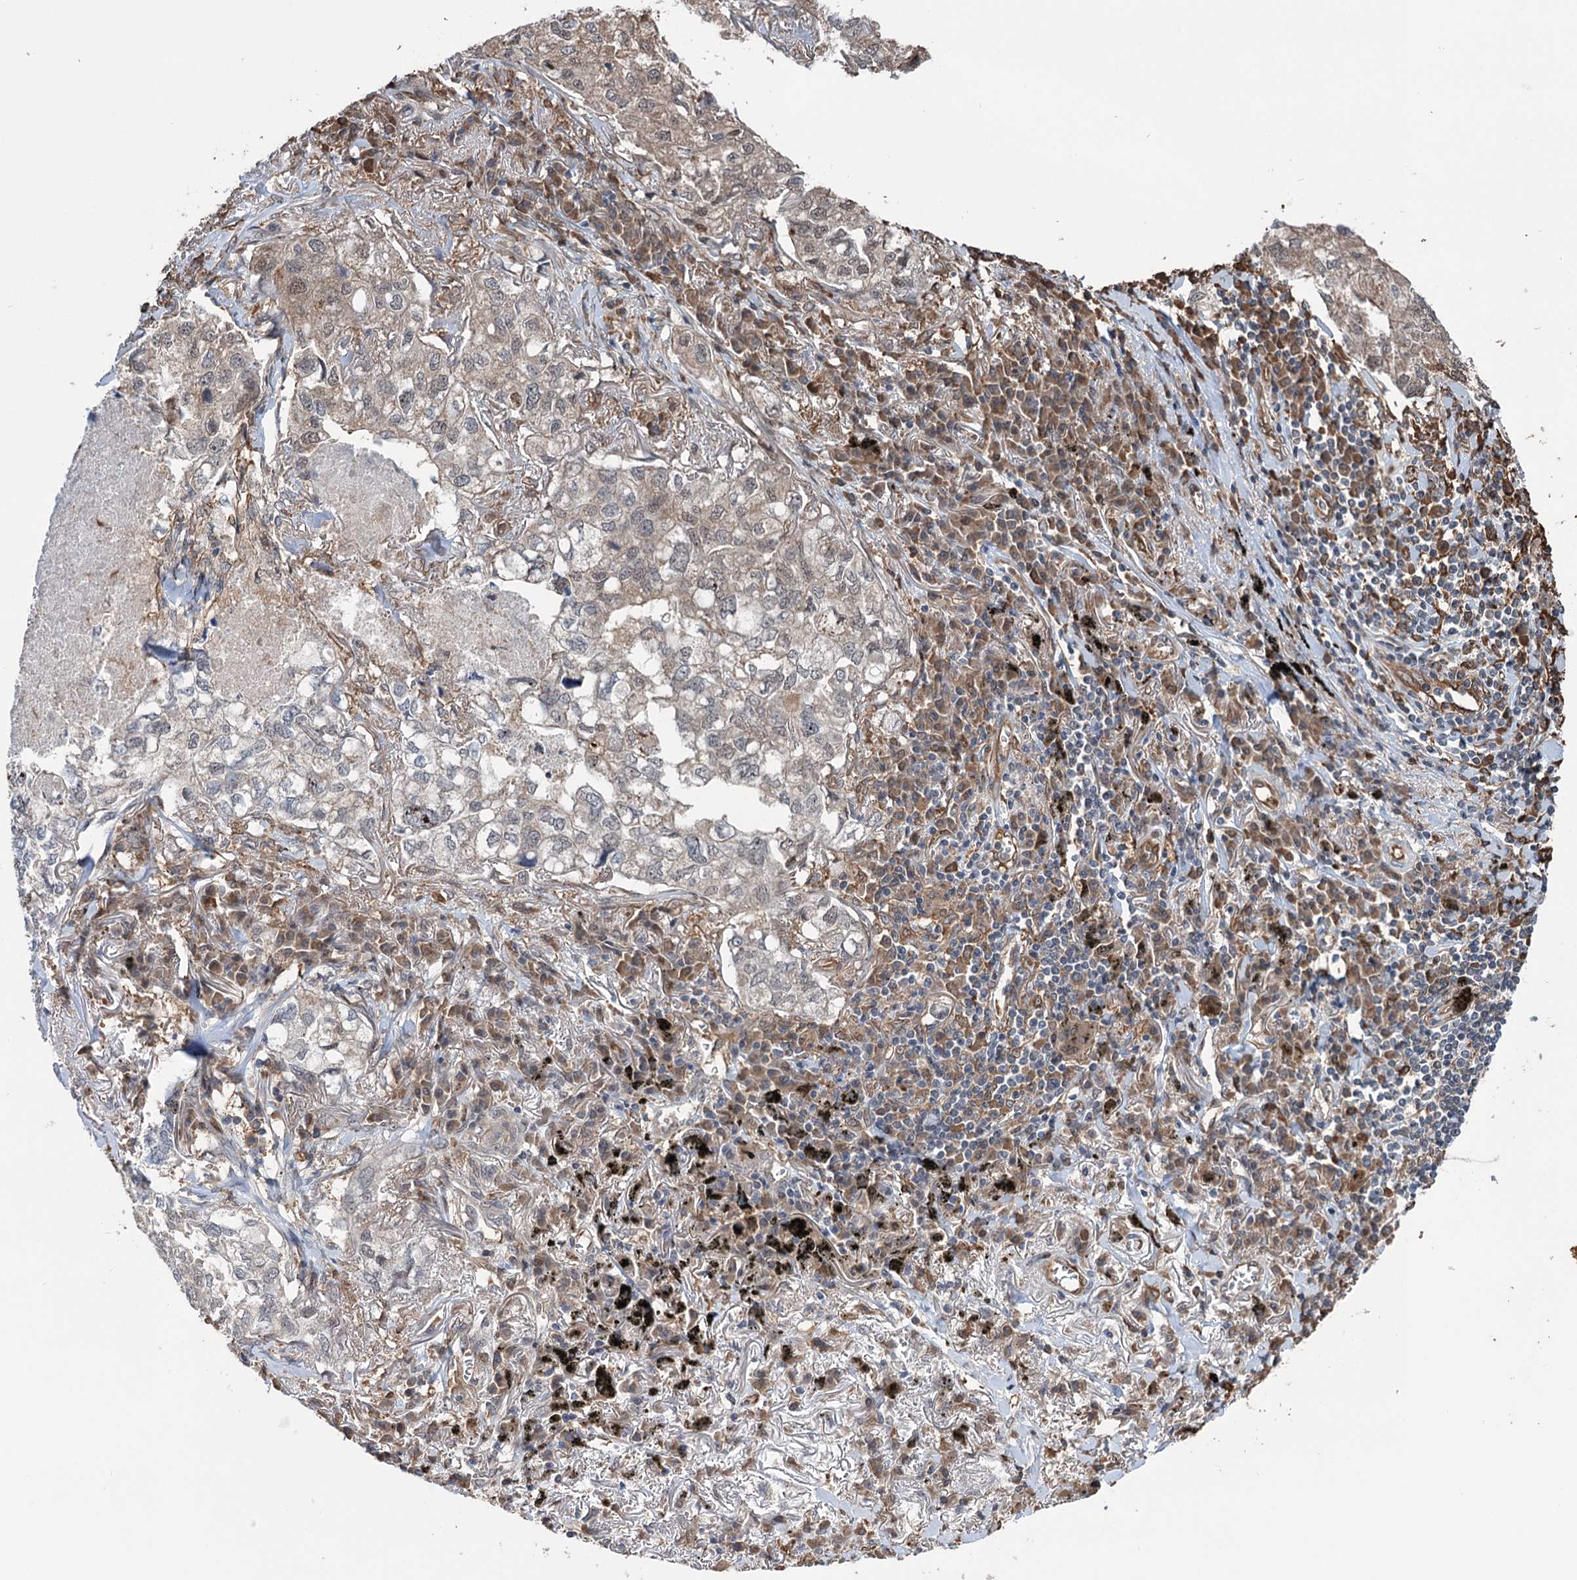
{"staining": {"intensity": "negative", "quantity": "none", "location": "none"}, "tissue": "lung cancer", "cell_type": "Tumor cells", "image_type": "cancer", "snomed": [{"axis": "morphology", "description": "Adenocarcinoma, NOS"}, {"axis": "topography", "description": "Lung"}], "caption": "An image of adenocarcinoma (lung) stained for a protein reveals no brown staining in tumor cells. The staining was performed using DAB to visualize the protein expression in brown, while the nuclei were stained in blue with hematoxylin (Magnification: 20x).", "gene": "NCAPD2", "patient": {"sex": "male", "age": 65}}